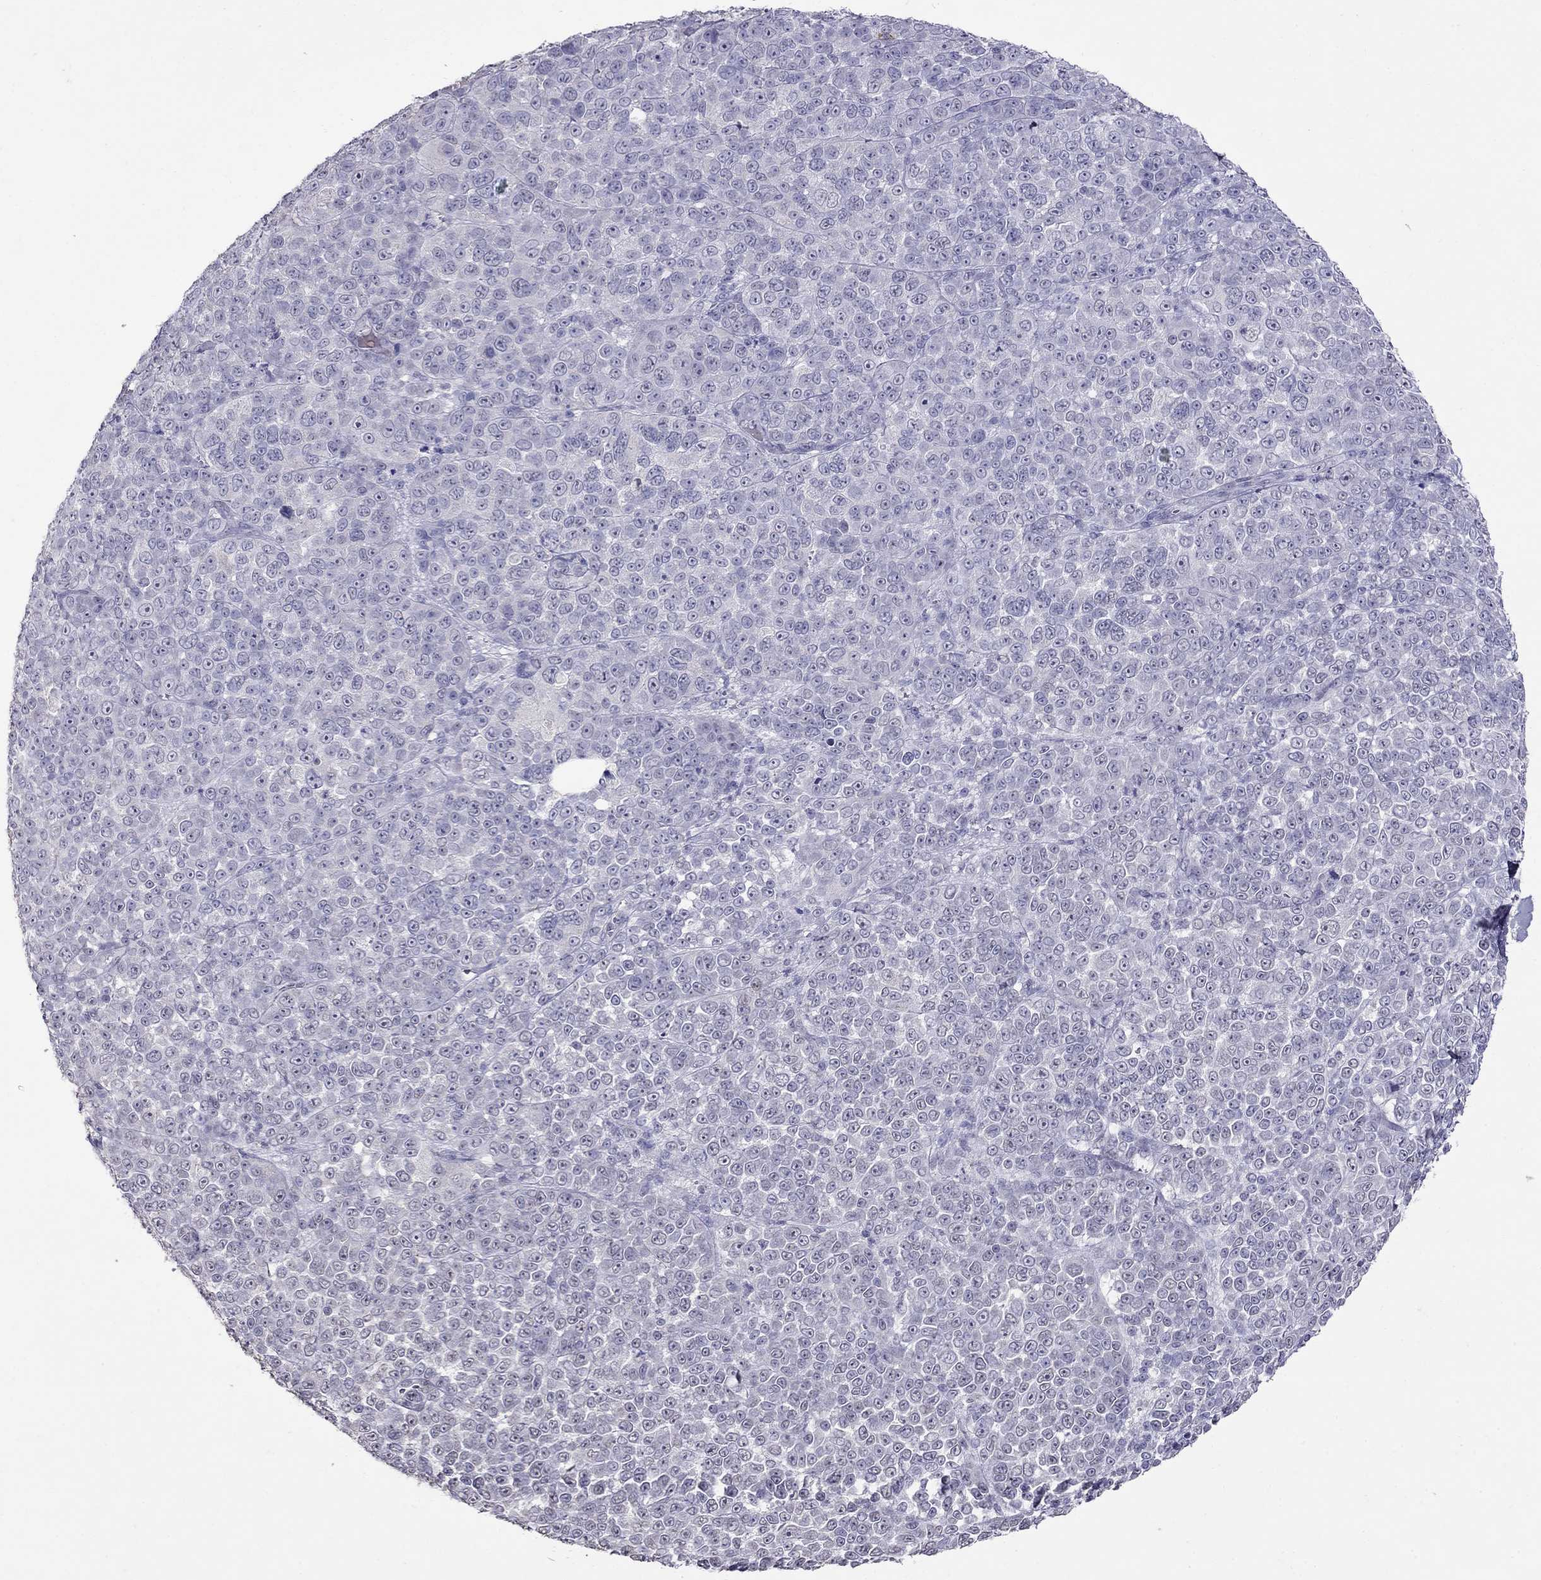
{"staining": {"intensity": "negative", "quantity": "none", "location": "none"}, "tissue": "melanoma", "cell_type": "Tumor cells", "image_type": "cancer", "snomed": [{"axis": "morphology", "description": "Malignant melanoma, NOS"}, {"axis": "topography", "description": "Skin"}], "caption": "Tumor cells show no significant protein staining in melanoma.", "gene": "CD8B", "patient": {"sex": "female", "age": 95}}